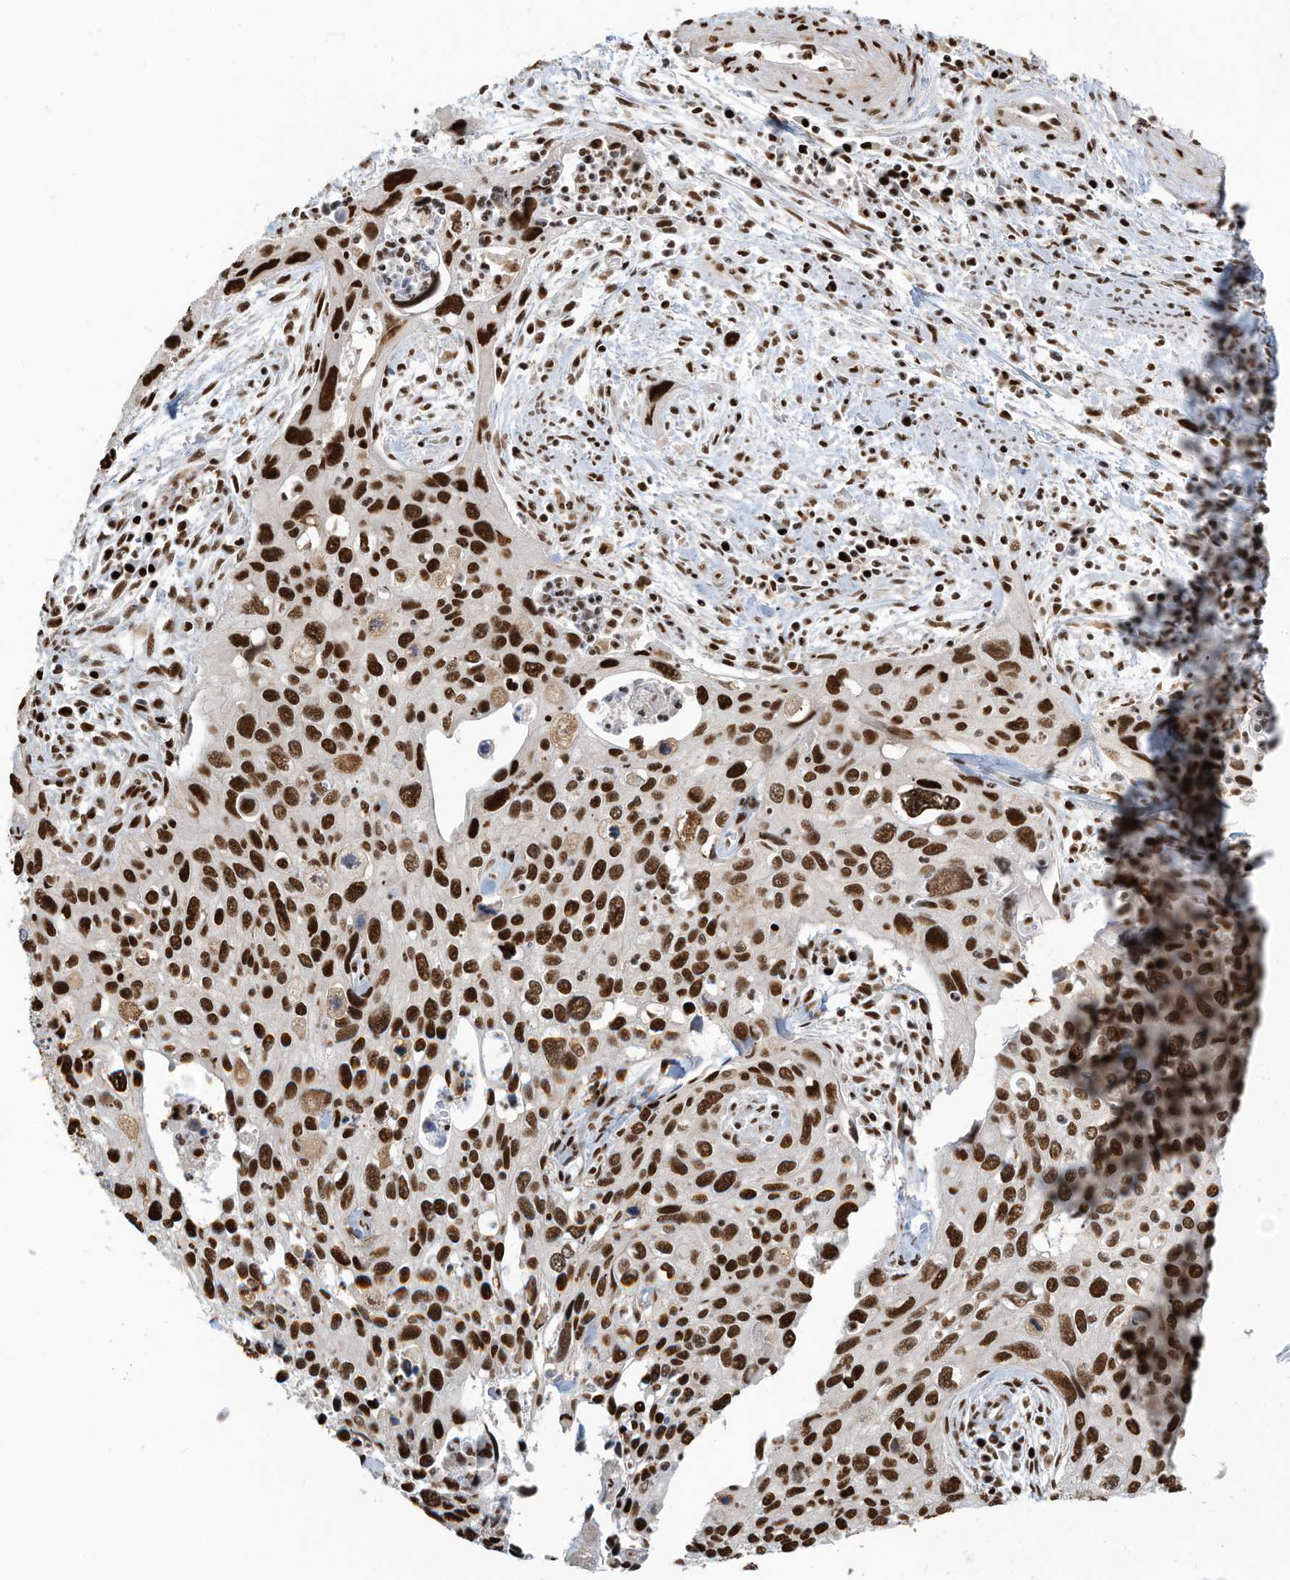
{"staining": {"intensity": "strong", "quantity": ">75%", "location": "nuclear"}, "tissue": "cervical cancer", "cell_type": "Tumor cells", "image_type": "cancer", "snomed": [{"axis": "morphology", "description": "Squamous cell carcinoma, NOS"}, {"axis": "topography", "description": "Cervix"}], "caption": "Cervical cancer (squamous cell carcinoma) tissue reveals strong nuclear expression in about >75% of tumor cells, visualized by immunohistochemistry.", "gene": "SAMD15", "patient": {"sex": "female", "age": 55}}